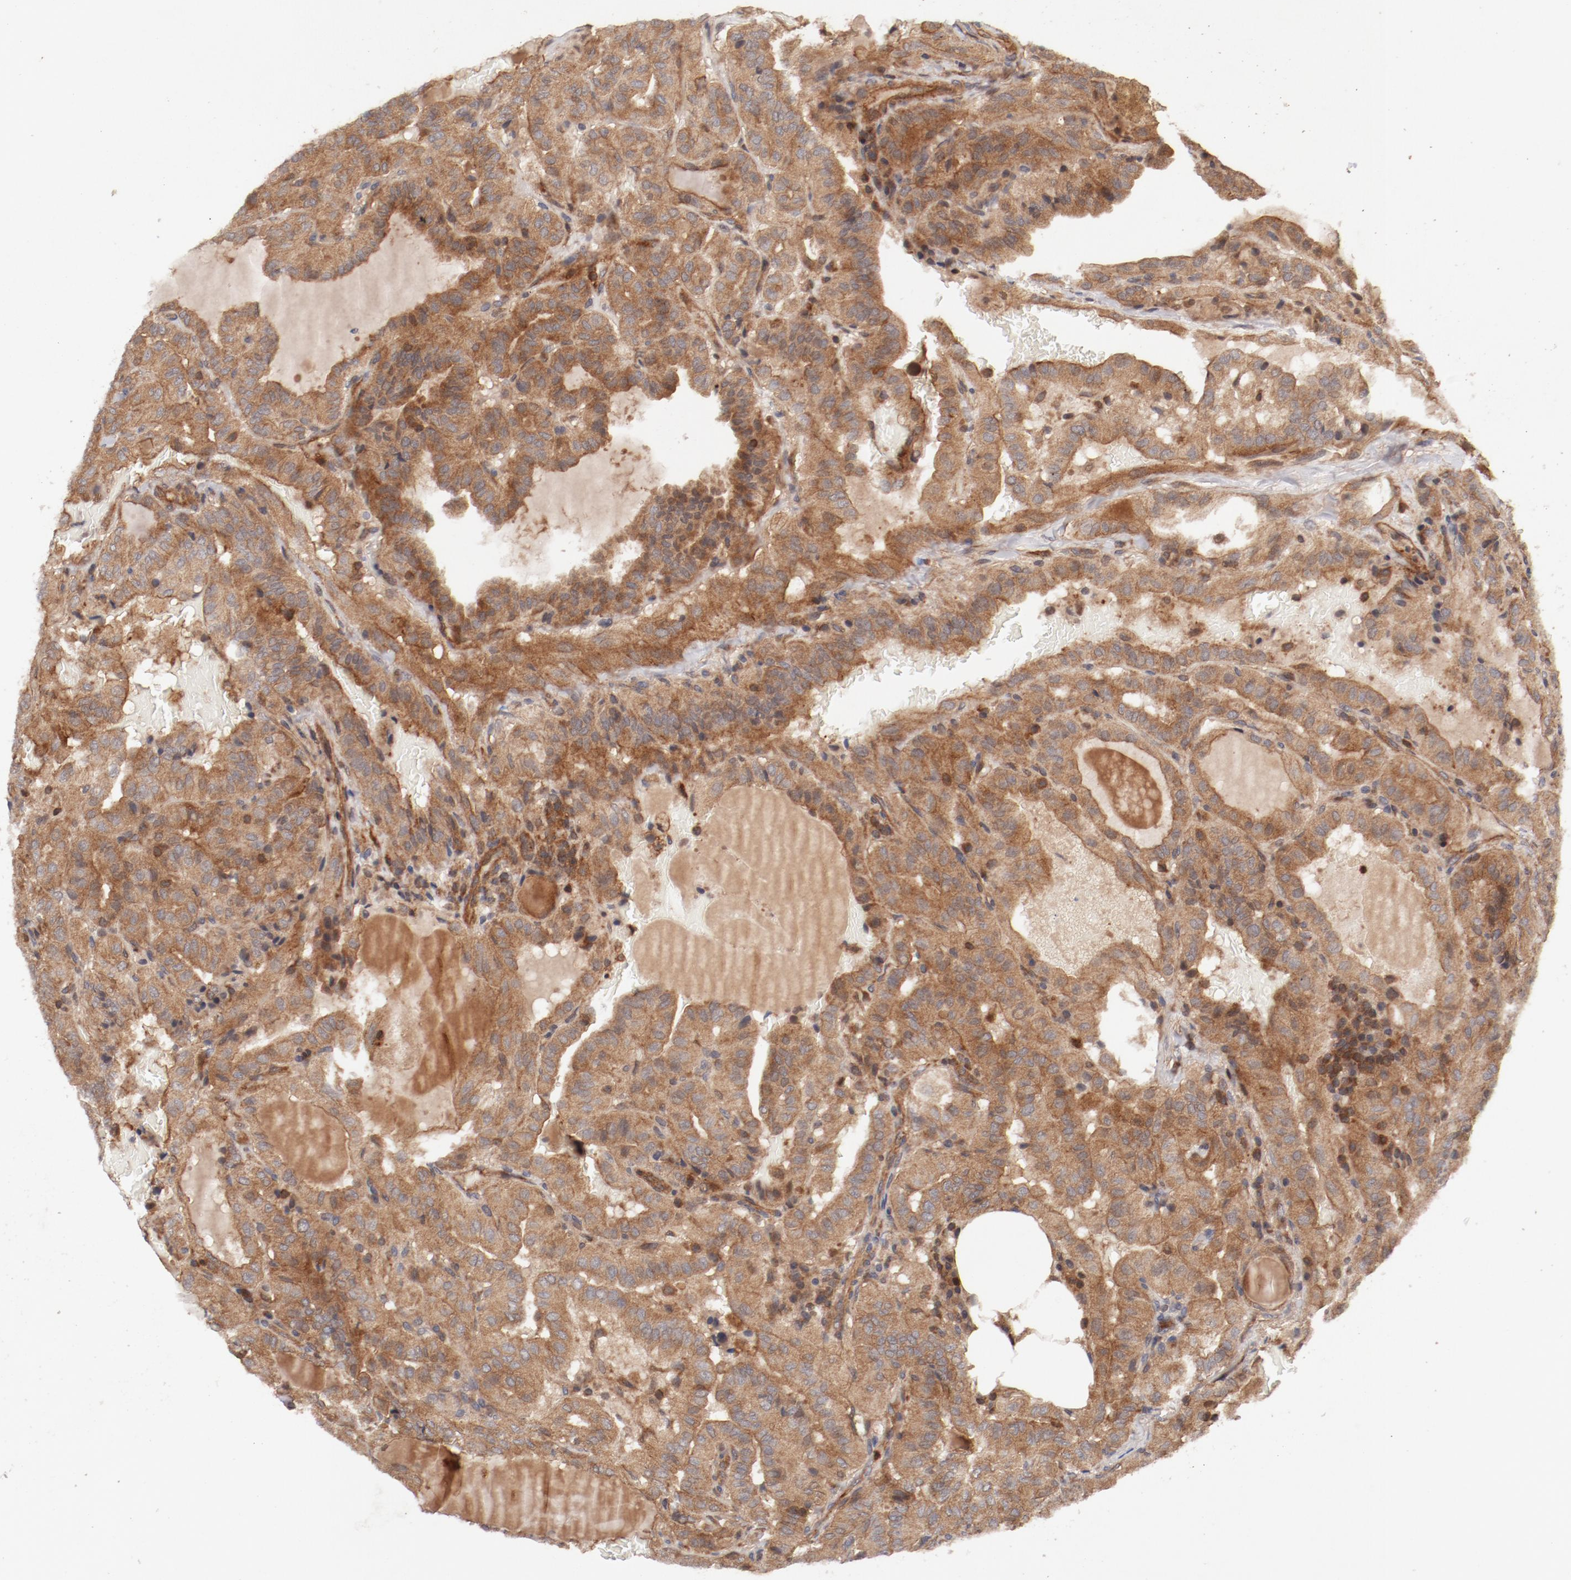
{"staining": {"intensity": "moderate", "quantity": ">75%", "location": "cytoplasmic/membranous"}, "tissue": "thyroid cancer", "cell_type": "Tumor cells", "image_type": "cancer", "snomed": [{"axis": "morphology", "description": "Papillary adenocarcinoma, NOS"}, {"axis": "topography", "description": "Thyroid gland"}], "caption": "The immunohistochemical stain shows moderate cytoplasmic/membranous positivity in tumor cells of papillary adenocarcinoma (thyroid) tissue. (Brightfield microscopy of DAB IHC at high magnification).", "gene": "GUF1", "patient": {"sex": "male", "age": 77}}